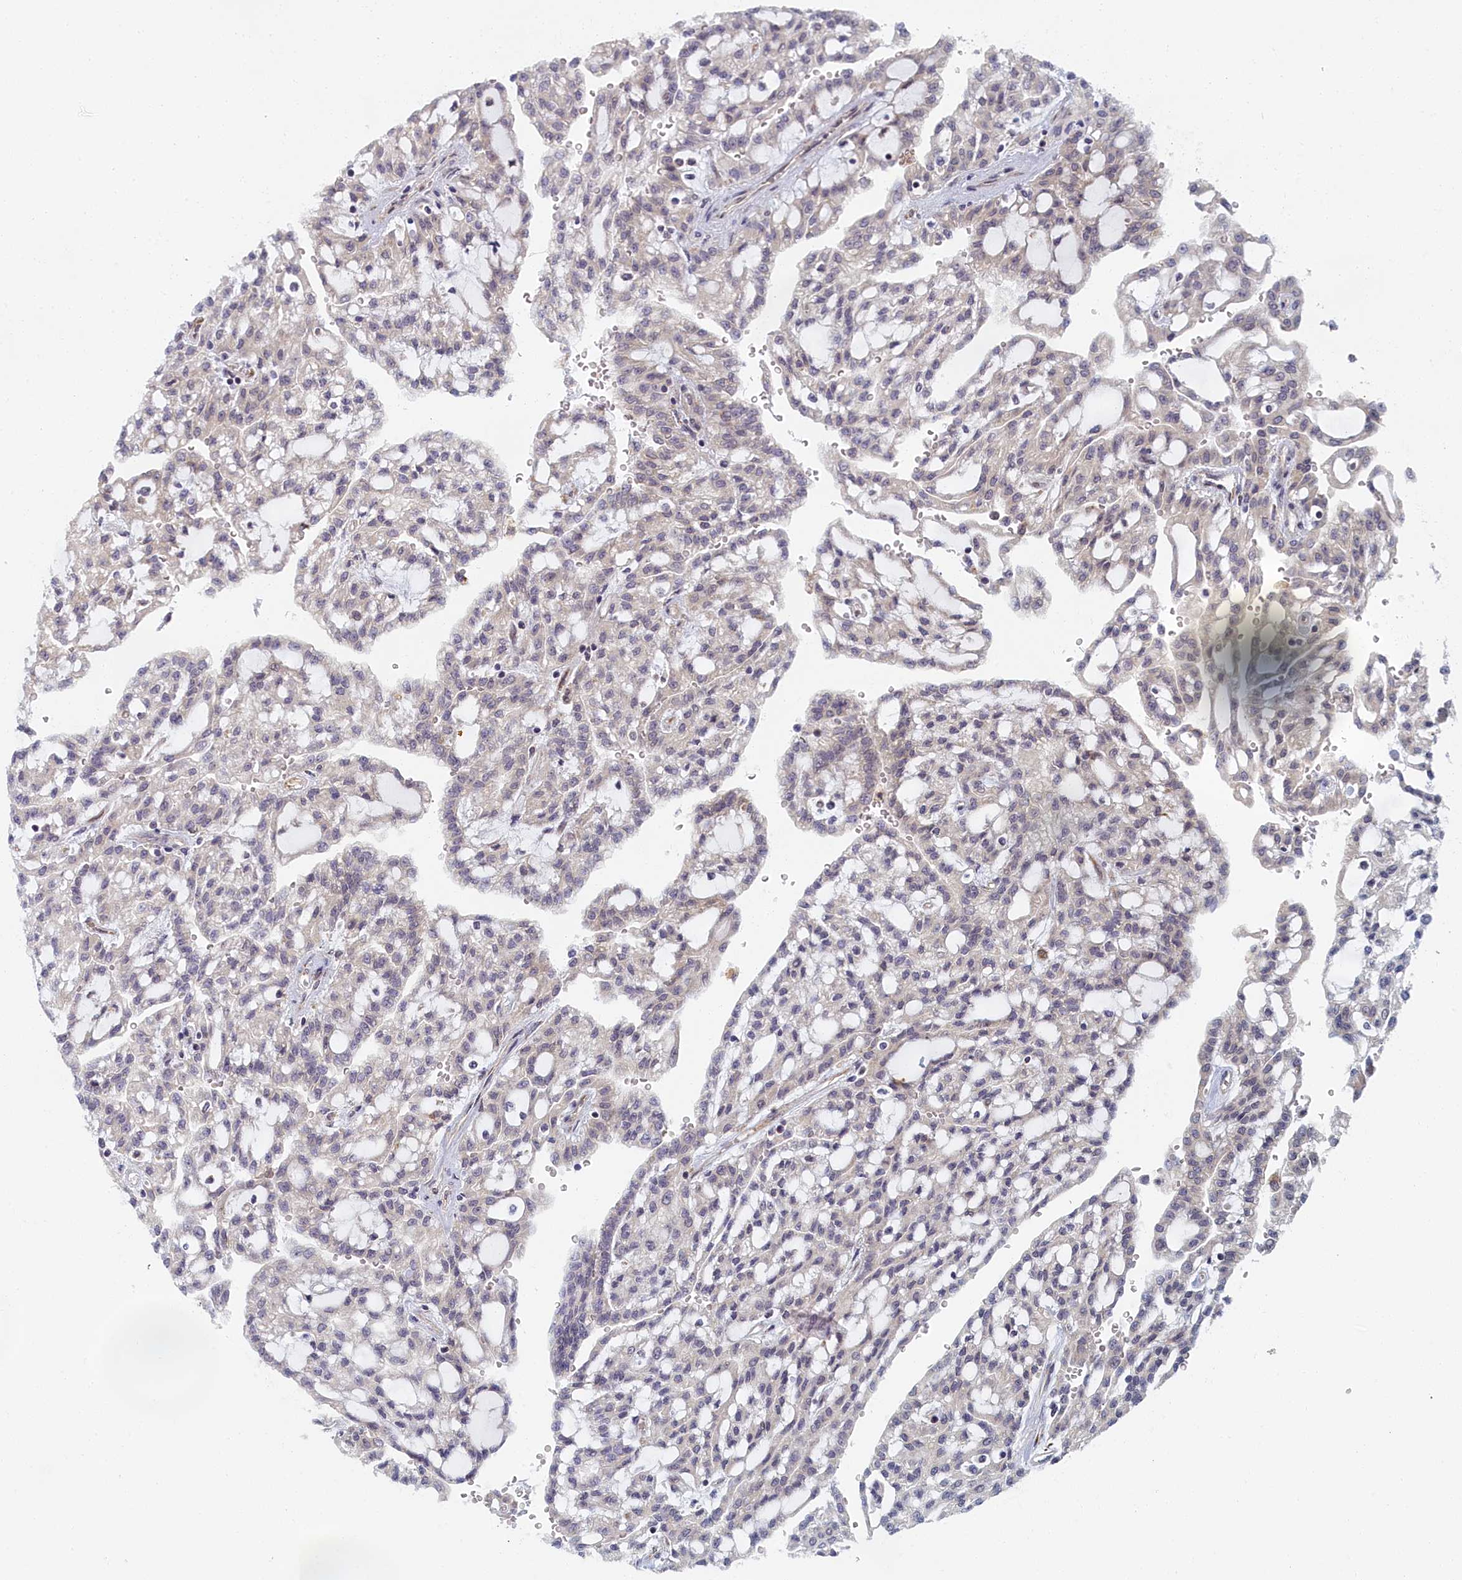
{"staining": {"intensity": "negative", "quantity": "none", "location": "none"}, "tissue": "renal cancer", "cell_type": "Tumor cells", "image_type": "cancer", "snomed": [{"axis": "morphology", "description": "Adenocarcinoma, NOS"}, {"axis": "topography", "description": "Kidney"}], "caption": "Photomicrograph shows no significant protein staining in tumor cells of adenocarcinoma (renal).", "gene": "DNAJC17", "patient": {"sex": "male", "age": 63}}